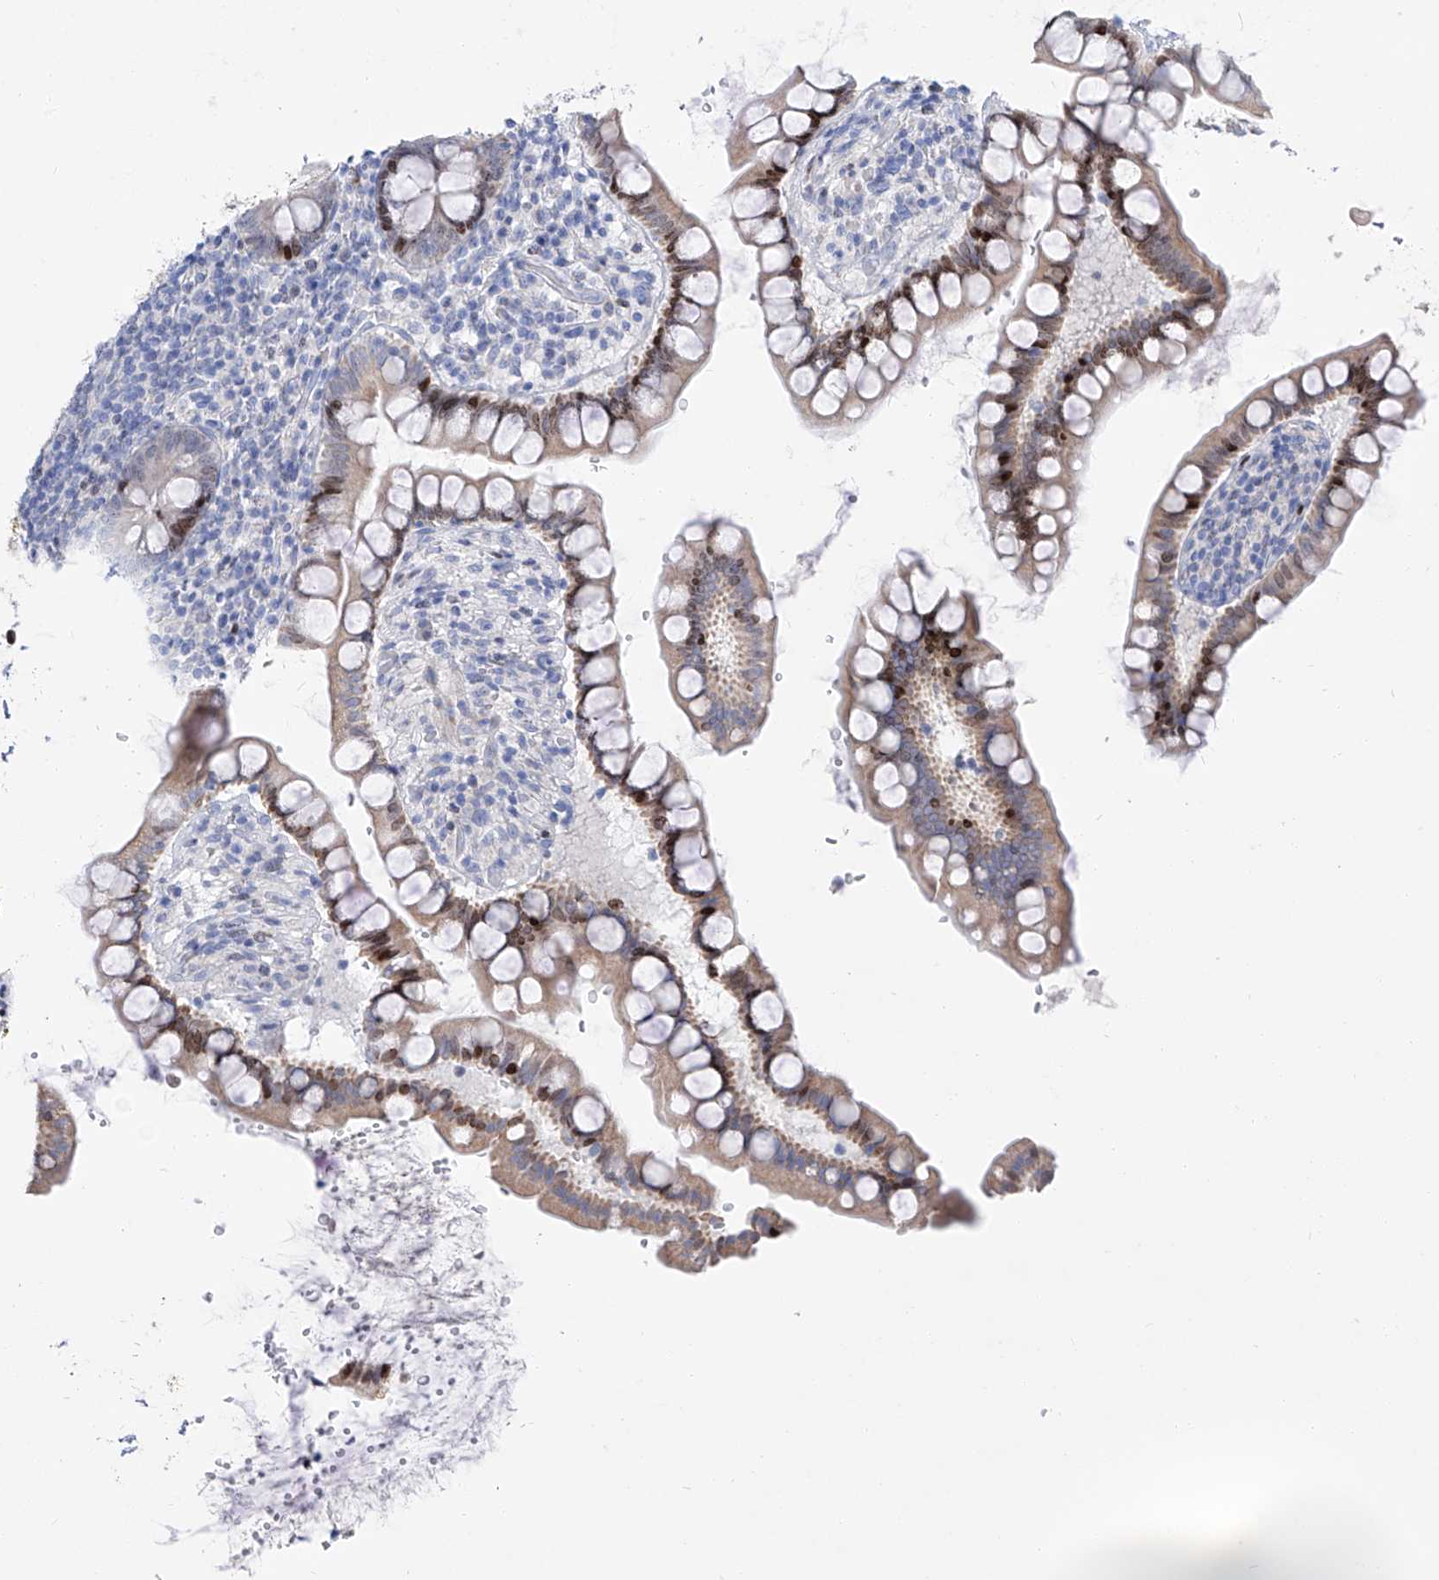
{"staining": {"intensity": "moderate", "quantity": "25%-75%", "location": "nuclear"}, "tissue": "small intestine", "cell_type": "Glandular cells", "image_type": "normal", "snomed": [{"axis": "morphology", "description": "Normal tissue, NOS"}, {"axis": "topography", "description": "Small intestine"}], "caption": "Human small intestine stained for a protein (brown) displays moderate nuclear positive staining in approximately 25%-75% of glandular cells.", "gene": "FRS3", "patient": {"sex": "female", "age": 84}}